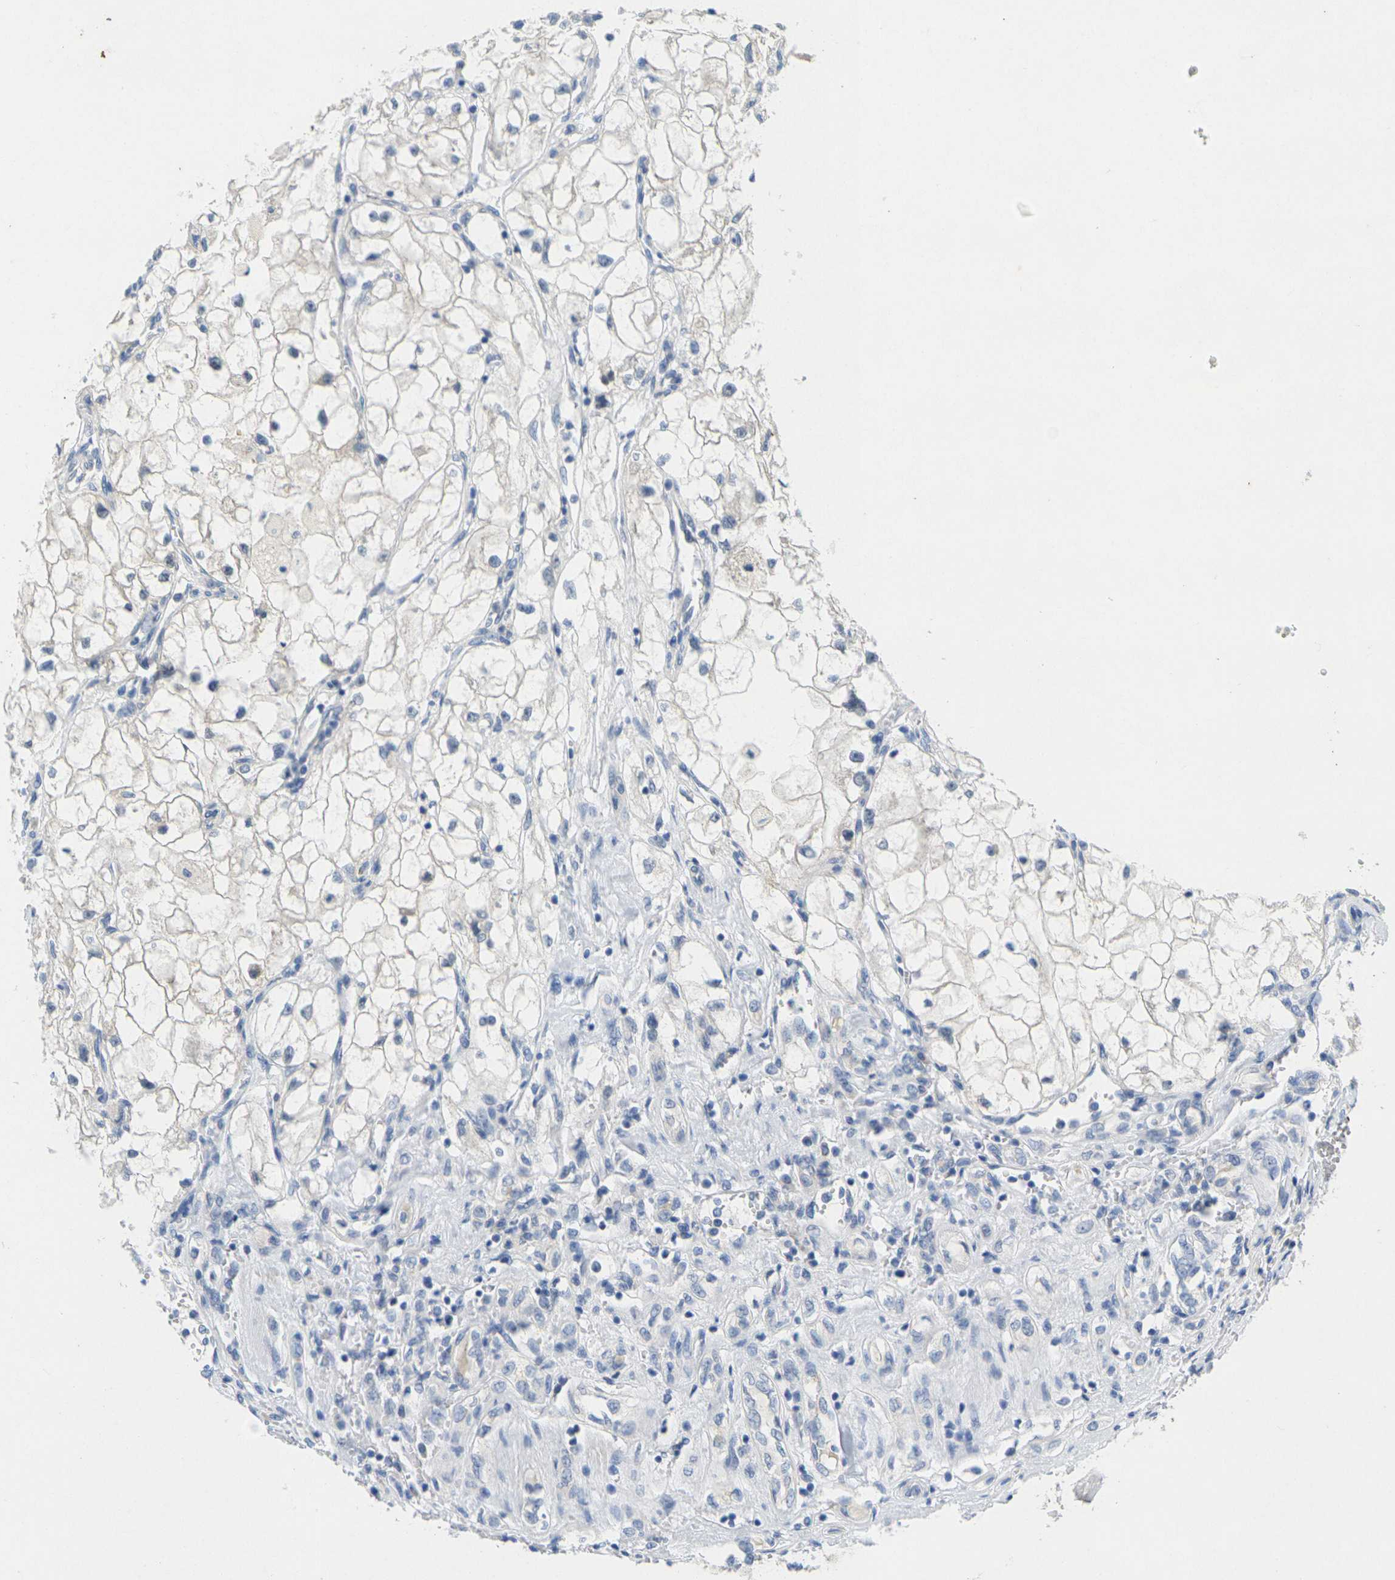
{"staining": {"intensity": "negative", "quantity": "none", "location": "none"}, "tissue": "renal cancer", "cell_type": "Tumor cells", "image_type": "cancer", "snomed": [{"axis": "morphology", "description": "Adenocarcinoma, NOS"}, {"axis": "topography", "description": "Kidney"}], "caption": "Tumor cells show no significant staining in renal cancer (adenocarcinoma).", "gene": "TNNI3", "patient": {"sex": "female", "age": 70}}